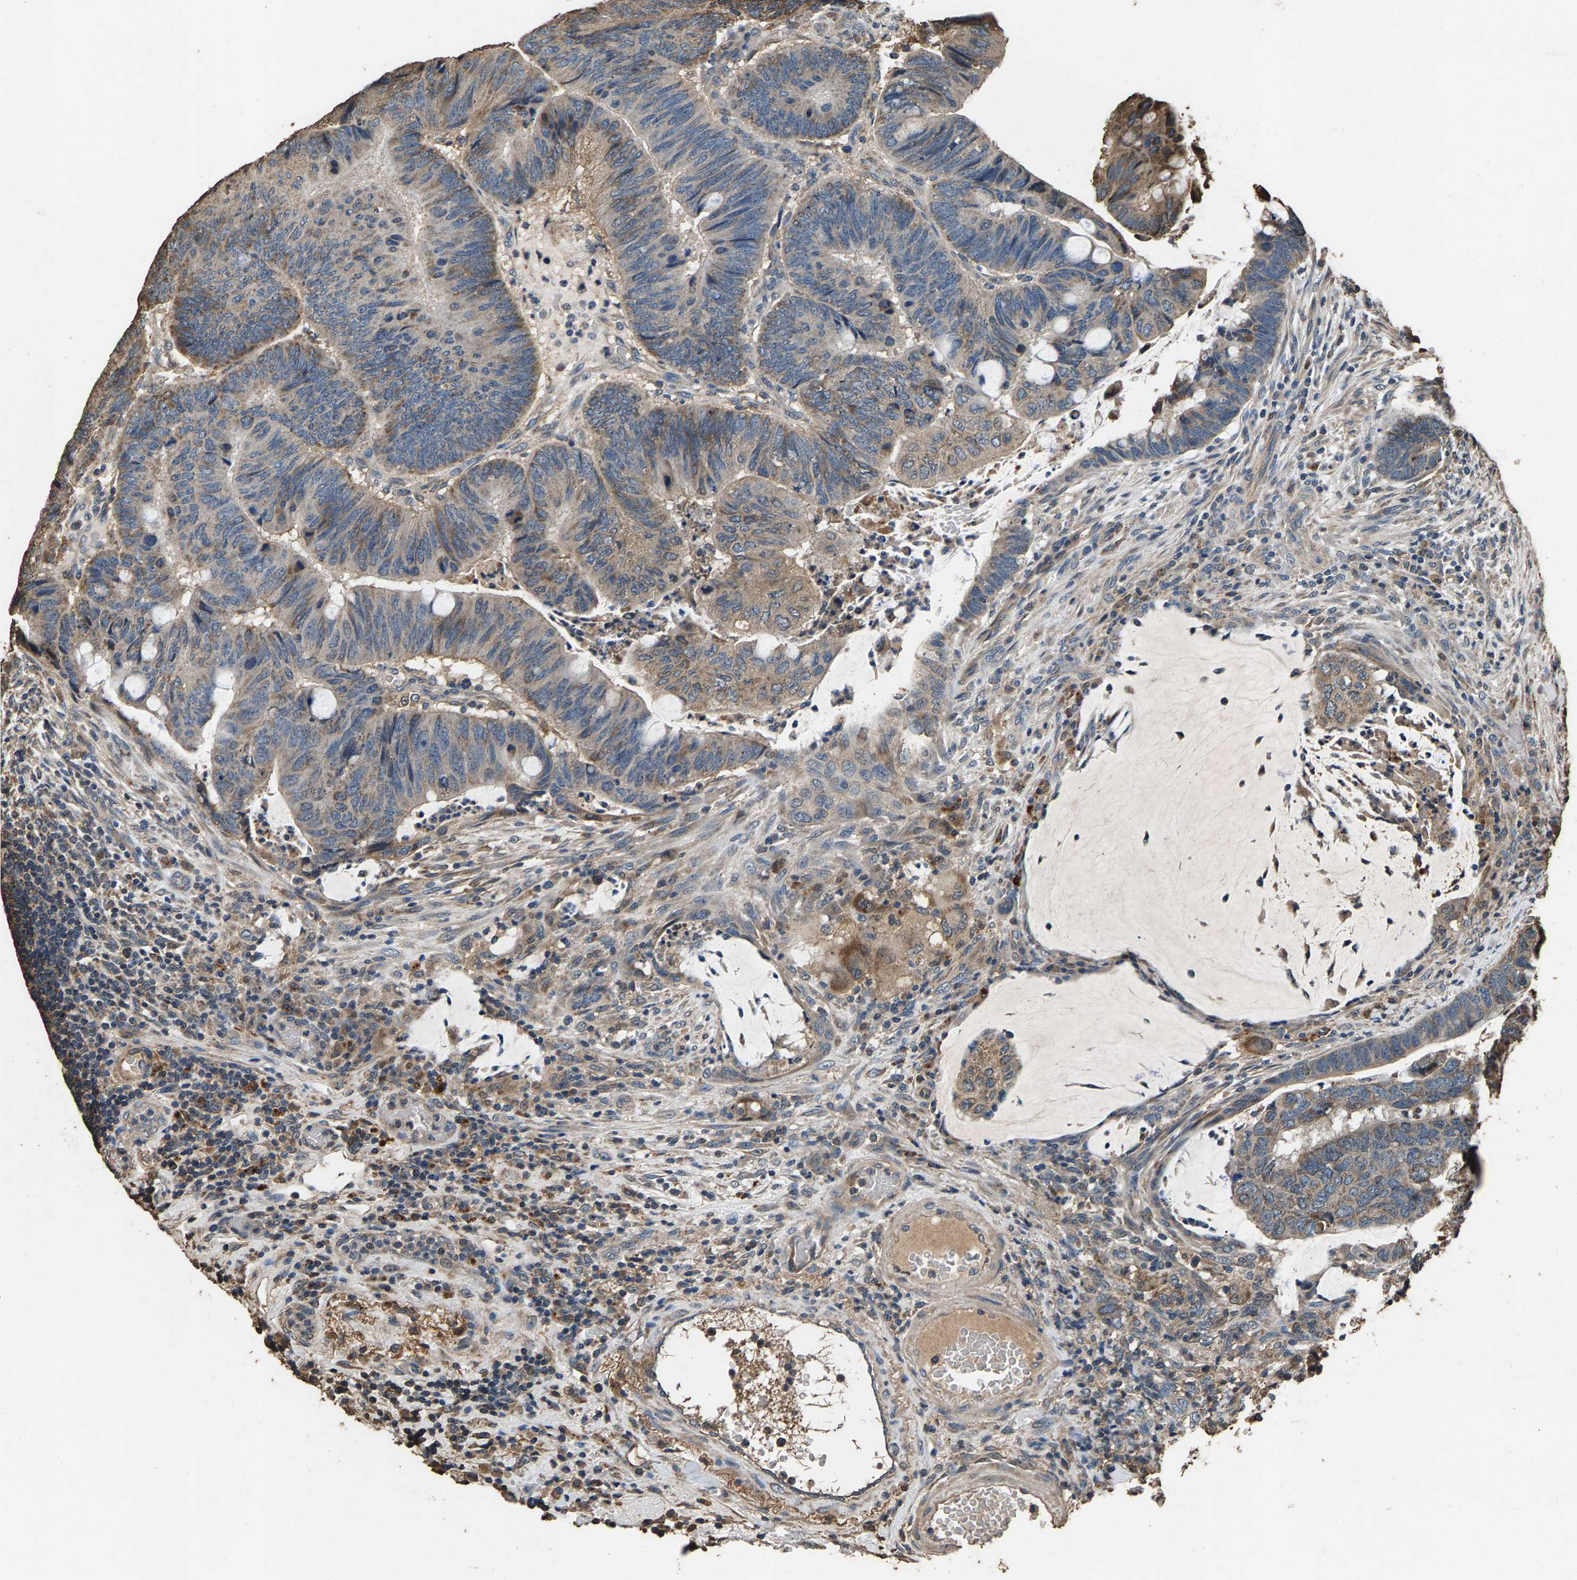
{"staining": {"intensity": "weak", "quantity": ">75%", "location": "cytoplasmic/membranous"}, "tissue": "colorectal cancer", "cell_type": "Tumor cells", "image_type": "cancer", "snomed": [{"axis": "morphology", "description": "Normal tissue, NOS"}, {"axis": "morphology", "description": "Adenocarcinoma, NOS"}, {"axis": "topography", "description": "Rectum"}, {"axis": "topography", "description": "Peripheral nerve tissue"}], "caption": "Protein positivity by immunohistochemistry (IHC) reveals weak cytoplasmic/membranous expression in approximately >75% of tumor cells in colorectal cancer. (Brightfield microscopy of DAB IHC at high magnification).", "gene": "MRPL27", "patient": {"sex": "male", "age": 92}}